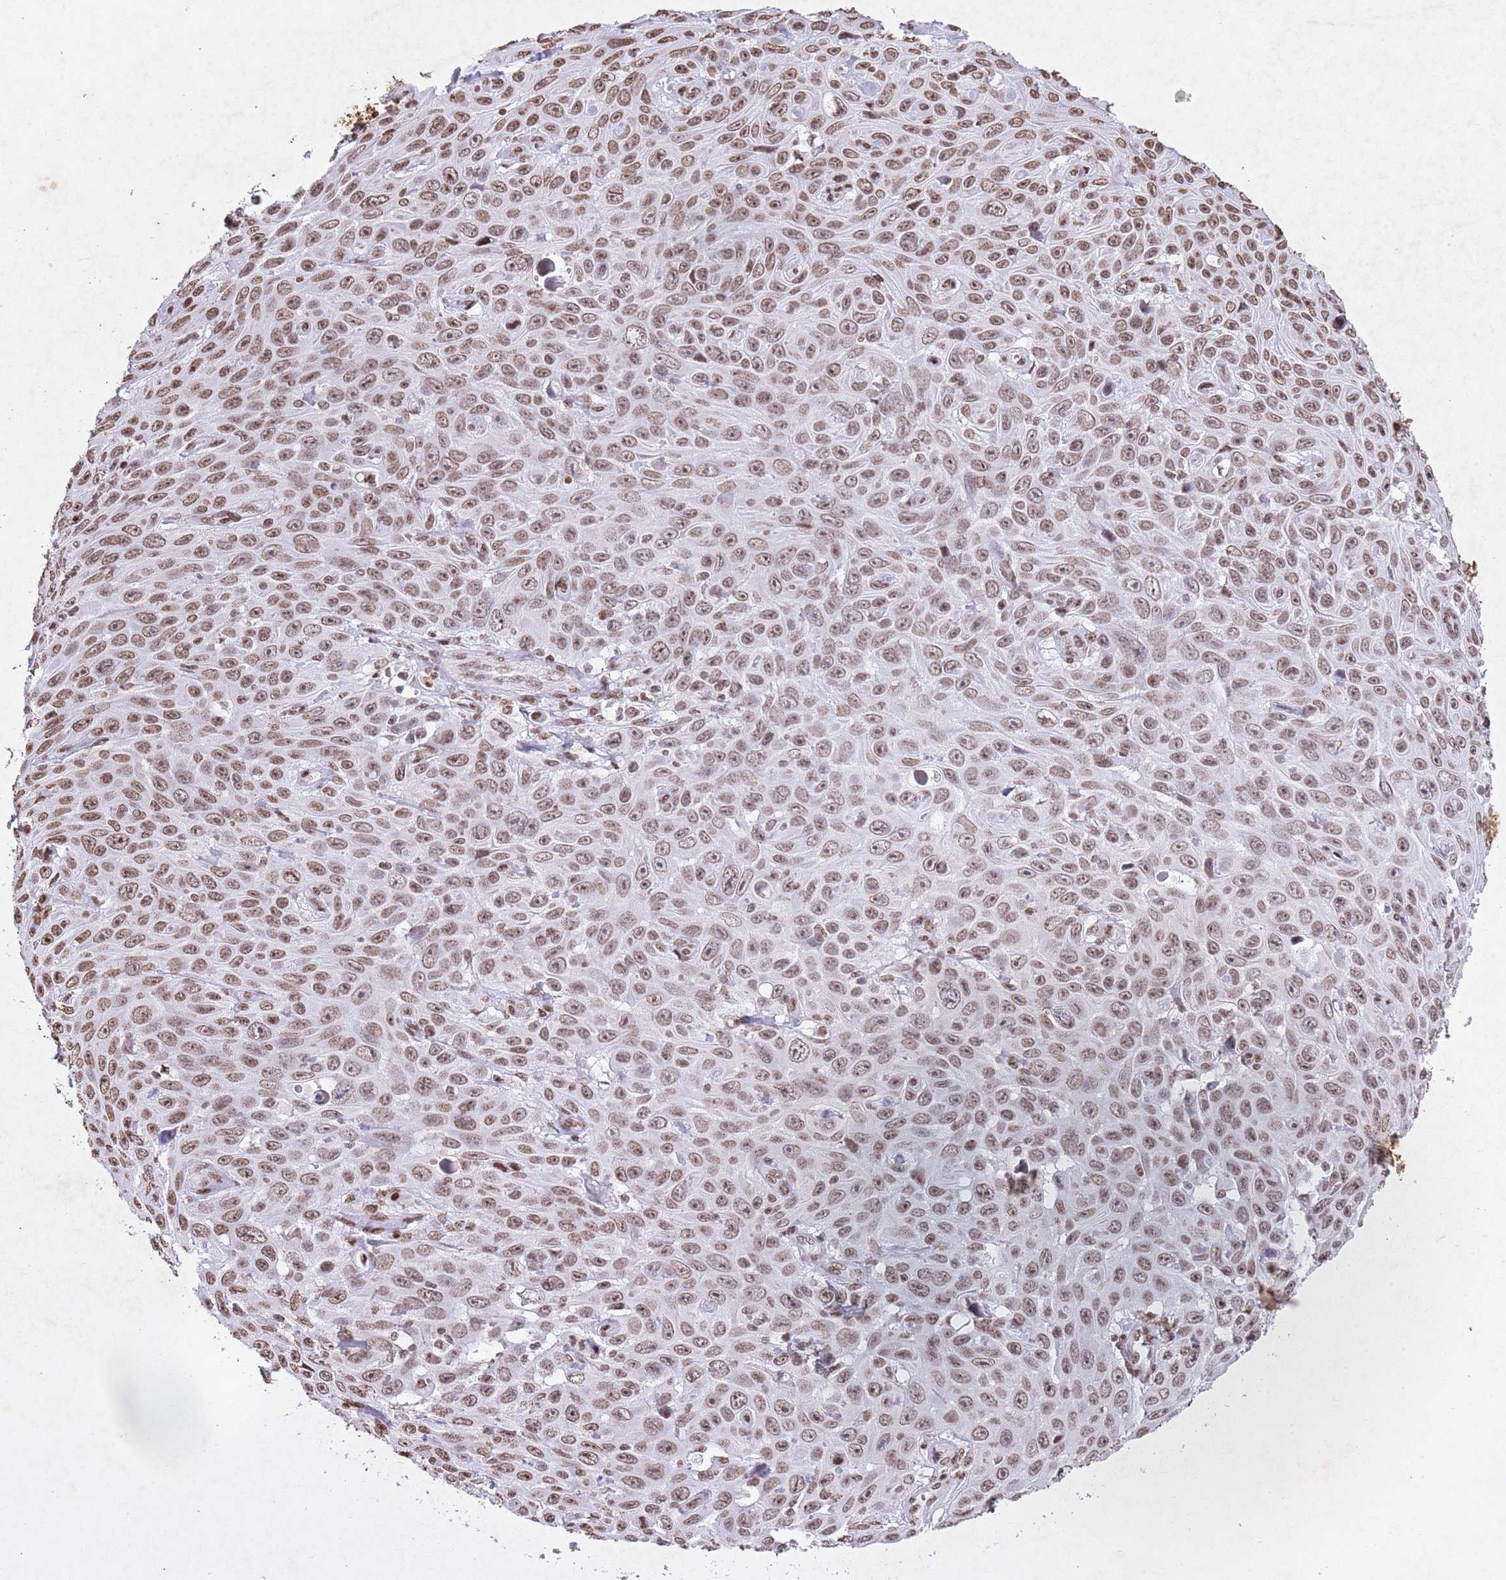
{"staining": {"intensity": "moderate", "quantity": ">75%", "location": "nuclear"}, "tissue": "skin cancer", "cell_type": "Tumor cells", "image_type": "cancer", "snomed": [{"axis": "morphology", "description": "Squamous cell carcinoma, NOS"}, {"axis": "topography", "description": "Skin"}], "caption": "A high-resolution photomicrograph shows IHC staining of skin cancer (squamous cell carcinoma), which demonstrates moderate nuclear expression in about >75% of tumor cells. (DAB = brown stain, brightfield microscopy at high magnification).", "gene": "BMAL1", "patient": {"sex": "male", "age": 82}}